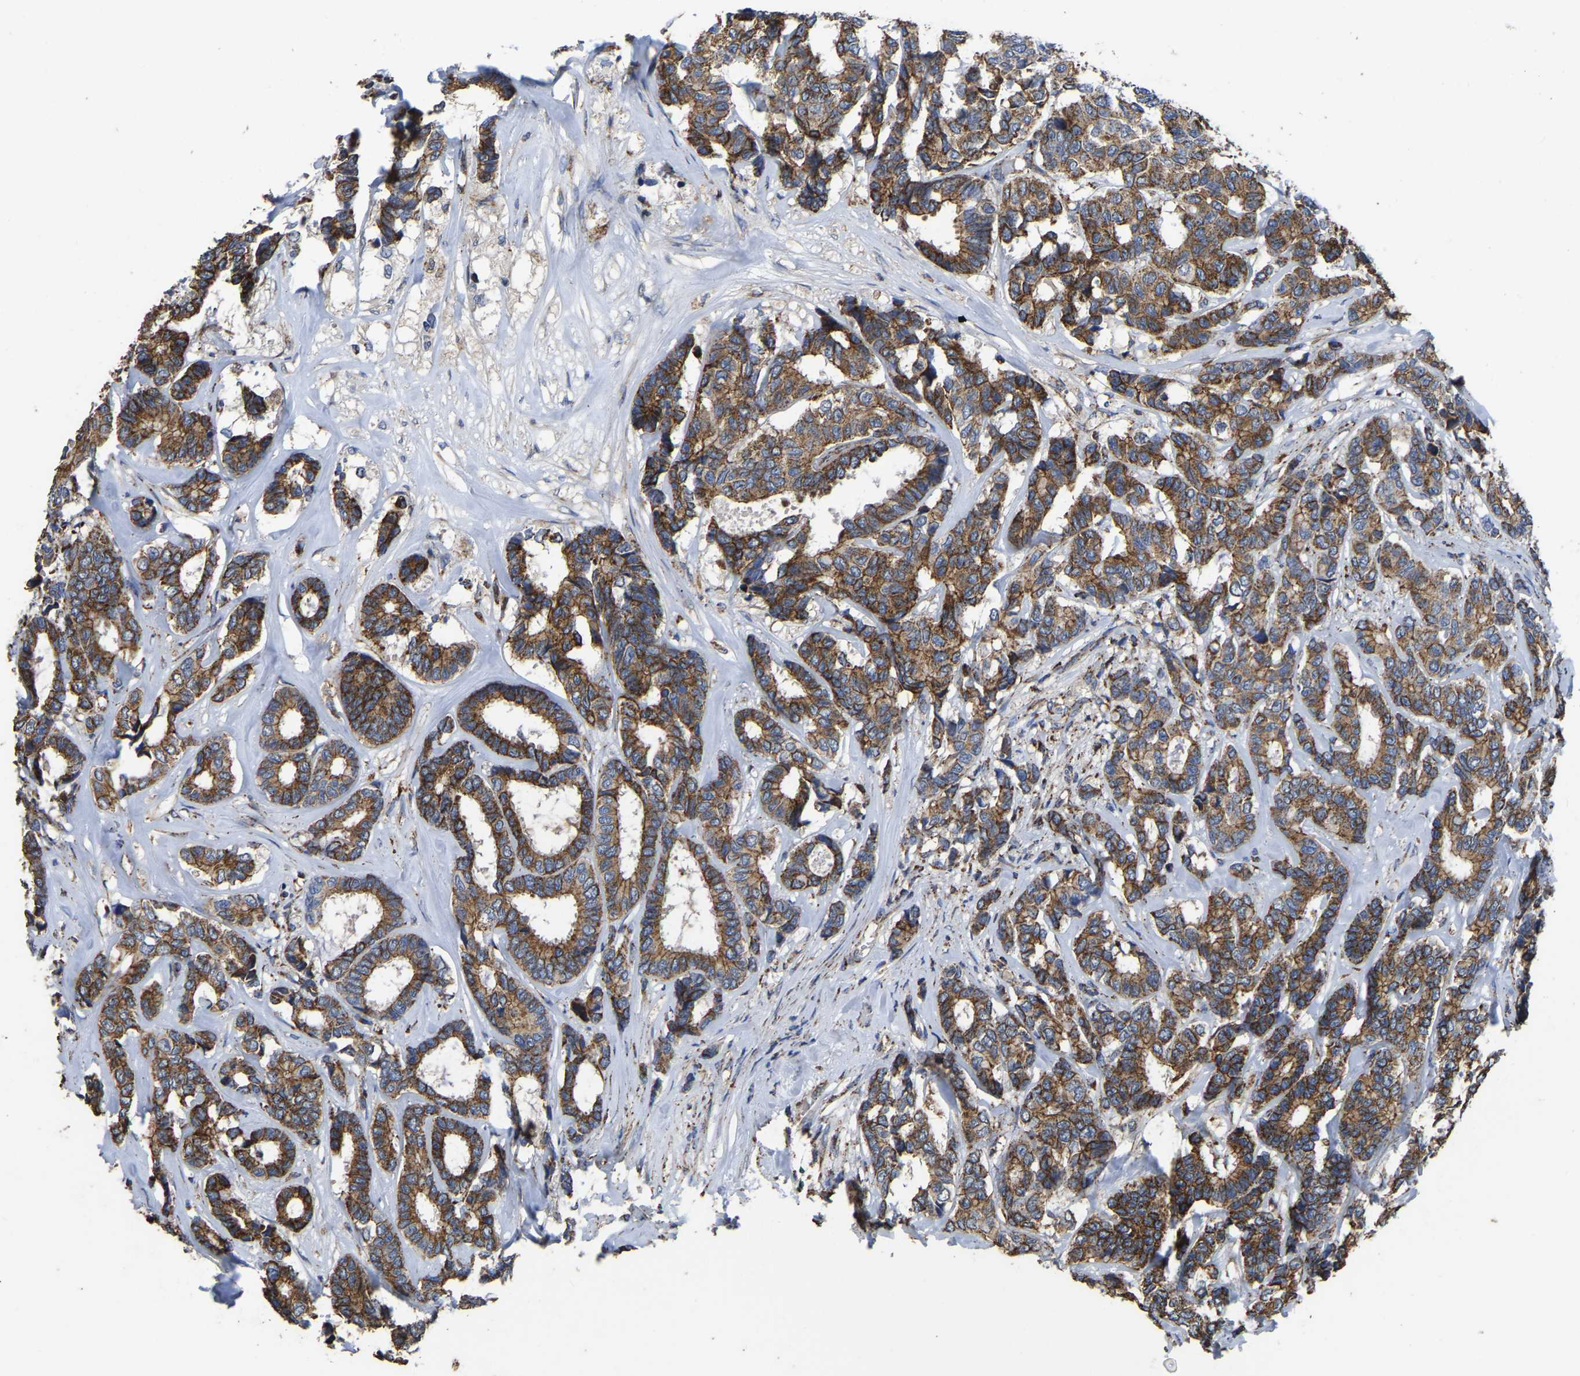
{"staining": {"intensity": "moderate", "quantity": ">75%", "location": "cytoplasmic/membranous"}, "tissue": "breast cancer", "cell_type": "Tumor cells", "image_type": "cancer", "snomed": [{"axis": "morphology", "description": "Duct carcinoma"}, {"axis": "topography", "description": "Breast"}], "caption": "Invasive ductal carcinoma (breast) tissue displays moderate cytoplasmic/membranous staining in approximately >75% of tumor cells, visualized by immunohistochemistry.", "gene": "ETFA", "patient": {"sex": "female", "age": 87}}